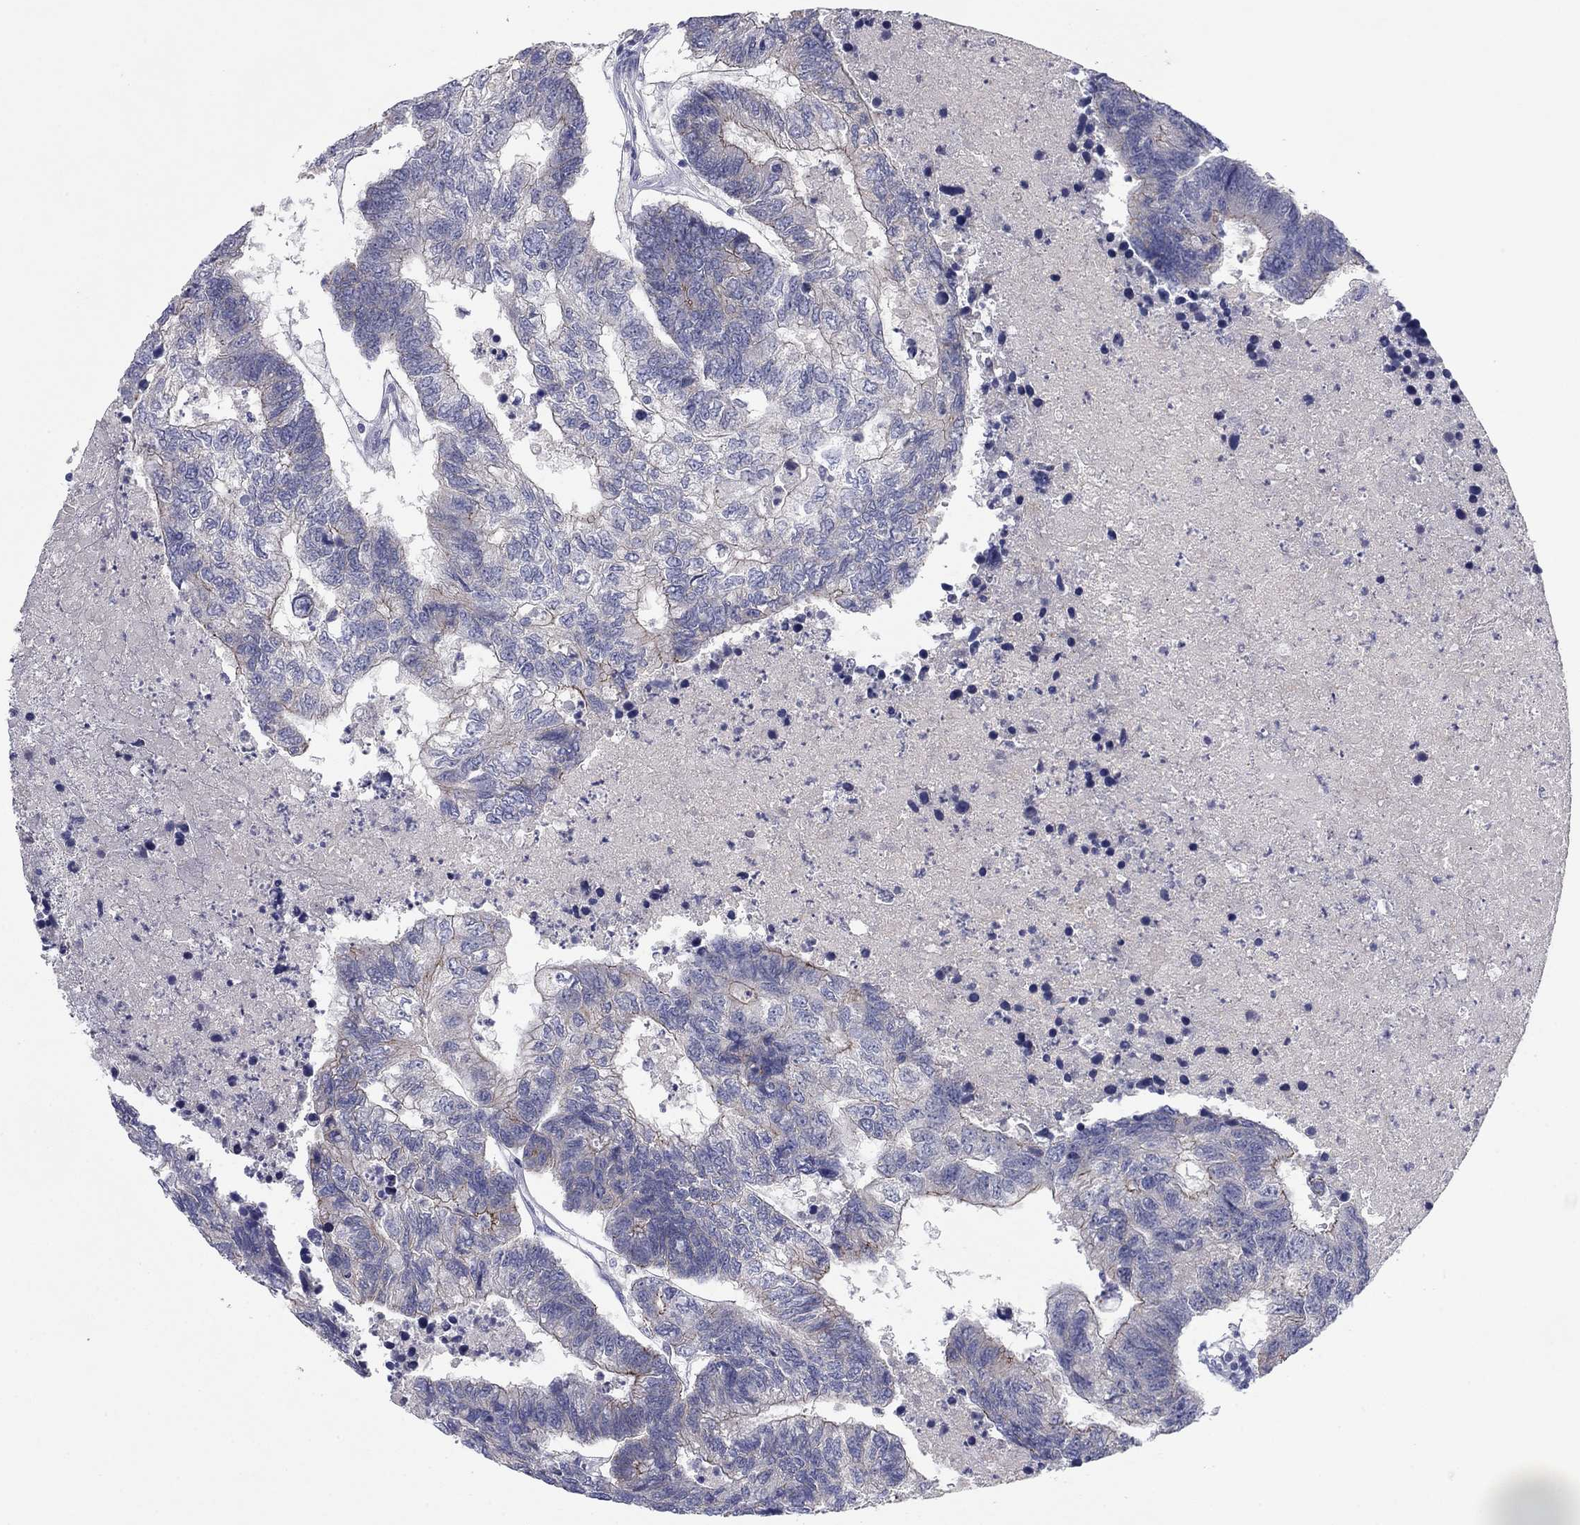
{"staining": {"intensity": "moderate", "quantity": "<25%", "location": "cytoplasmic/membranous"}, "tissue": "colorectal cancer", "cell_type": "Tumor cells", "image_type": "cancer", "snomed": [{"axis": "morphology", "description": "Adenocarcinoma, NOS"}, {"axis": "topography", "description": "Colon"}], "caption": "Colorectal adenocarcinoma was stained to show a protein in brown. There is low levels of moderate cytoplasmic/membranous staining in approximately <25% of tumor cells.", "gene": "CNTNAP4", "patient": {"sex": "female", "age": 48}}